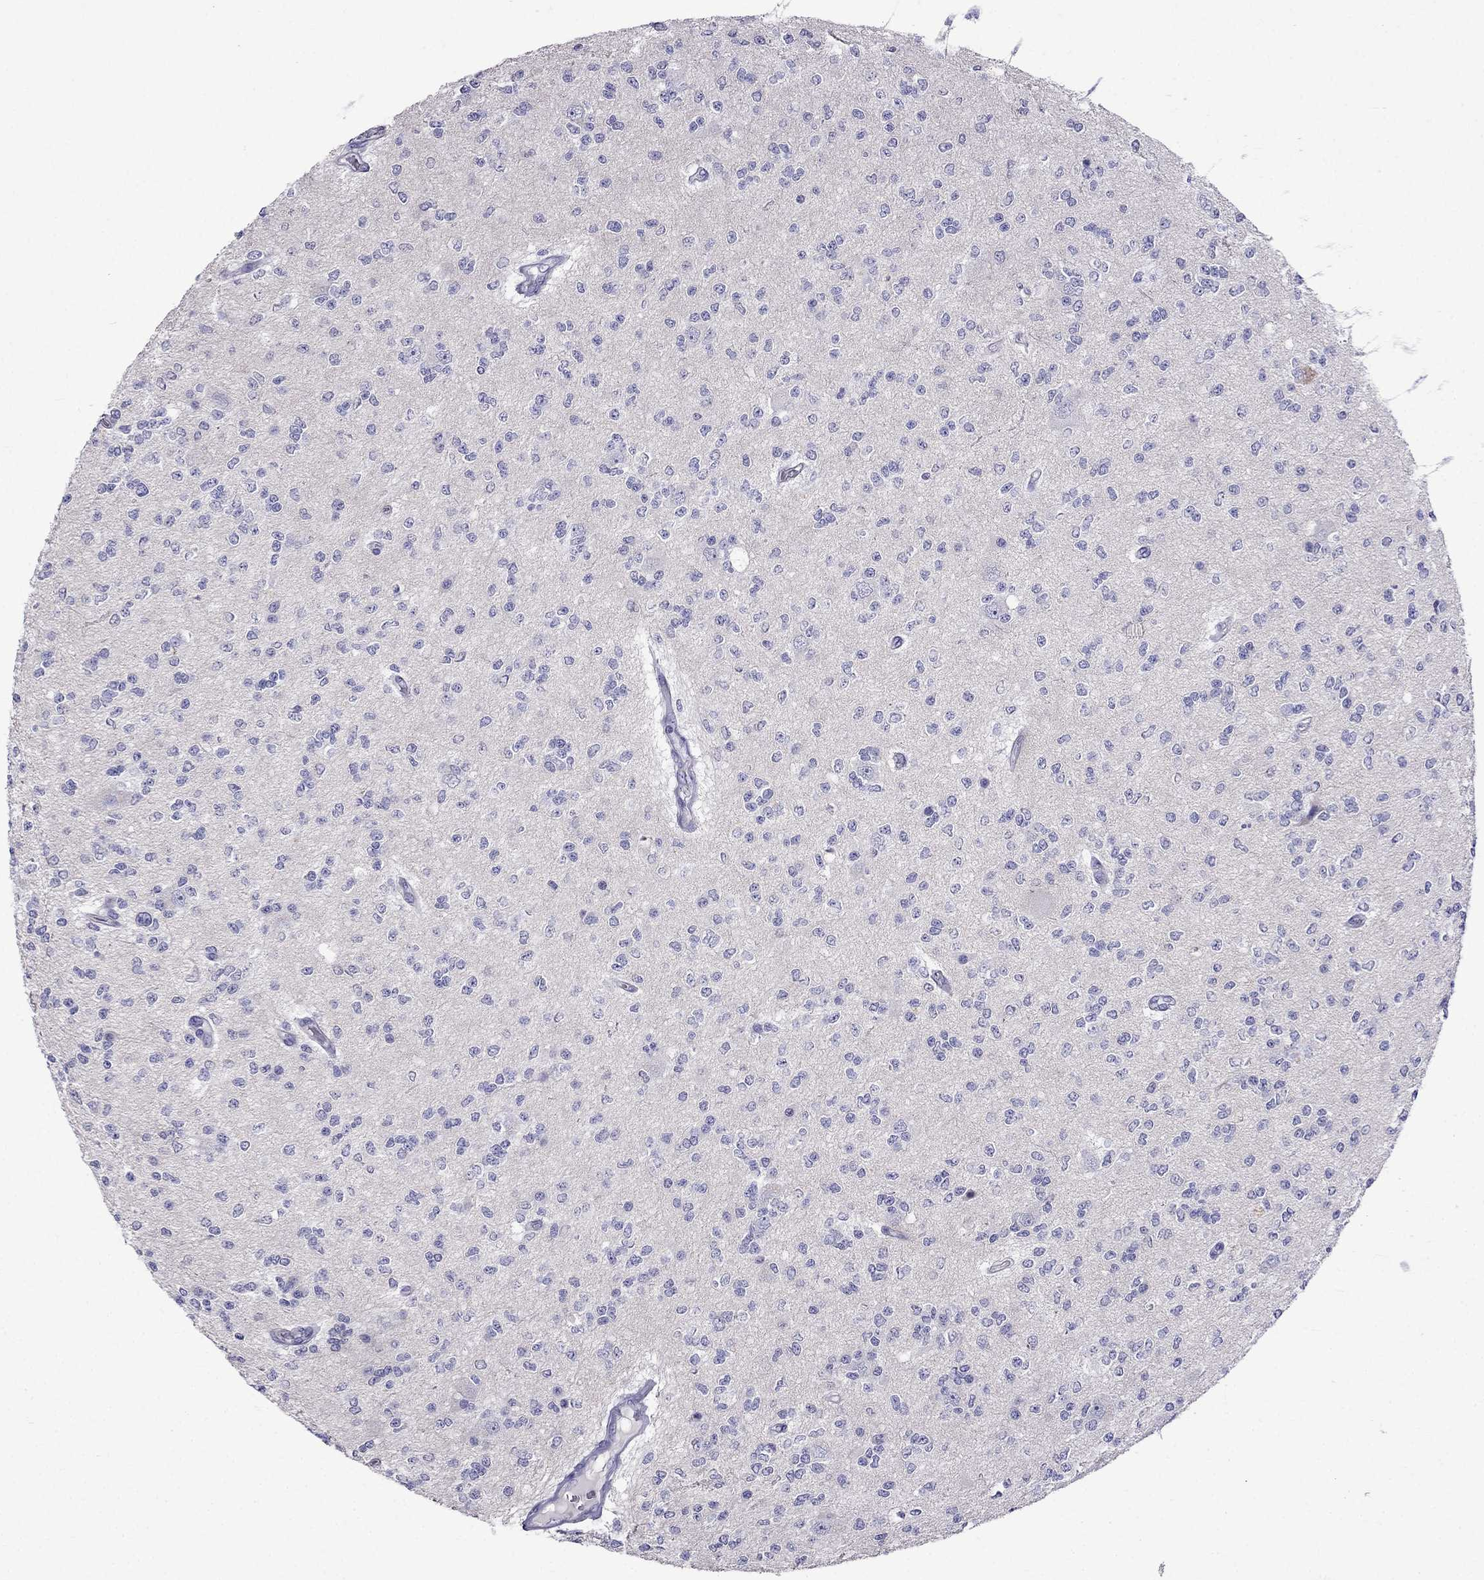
{"staining": {"intensity": "negative", "quantity": "none", "location": "none"}, "tissue": "glioma", "cell_type": "Tumor cells", "image_type": "cancer", "snomed": [{"axis": "morphology", "description": "Glioma, malignant, Low grade"}, {"axis": "topography", "description": "Brain"}], "caption": "Glioma was stained to show a protein in brown. There is no significant expression in tumor cells.", "gene": "PATE1", "patient": {"sex": "male", "age": 67}}